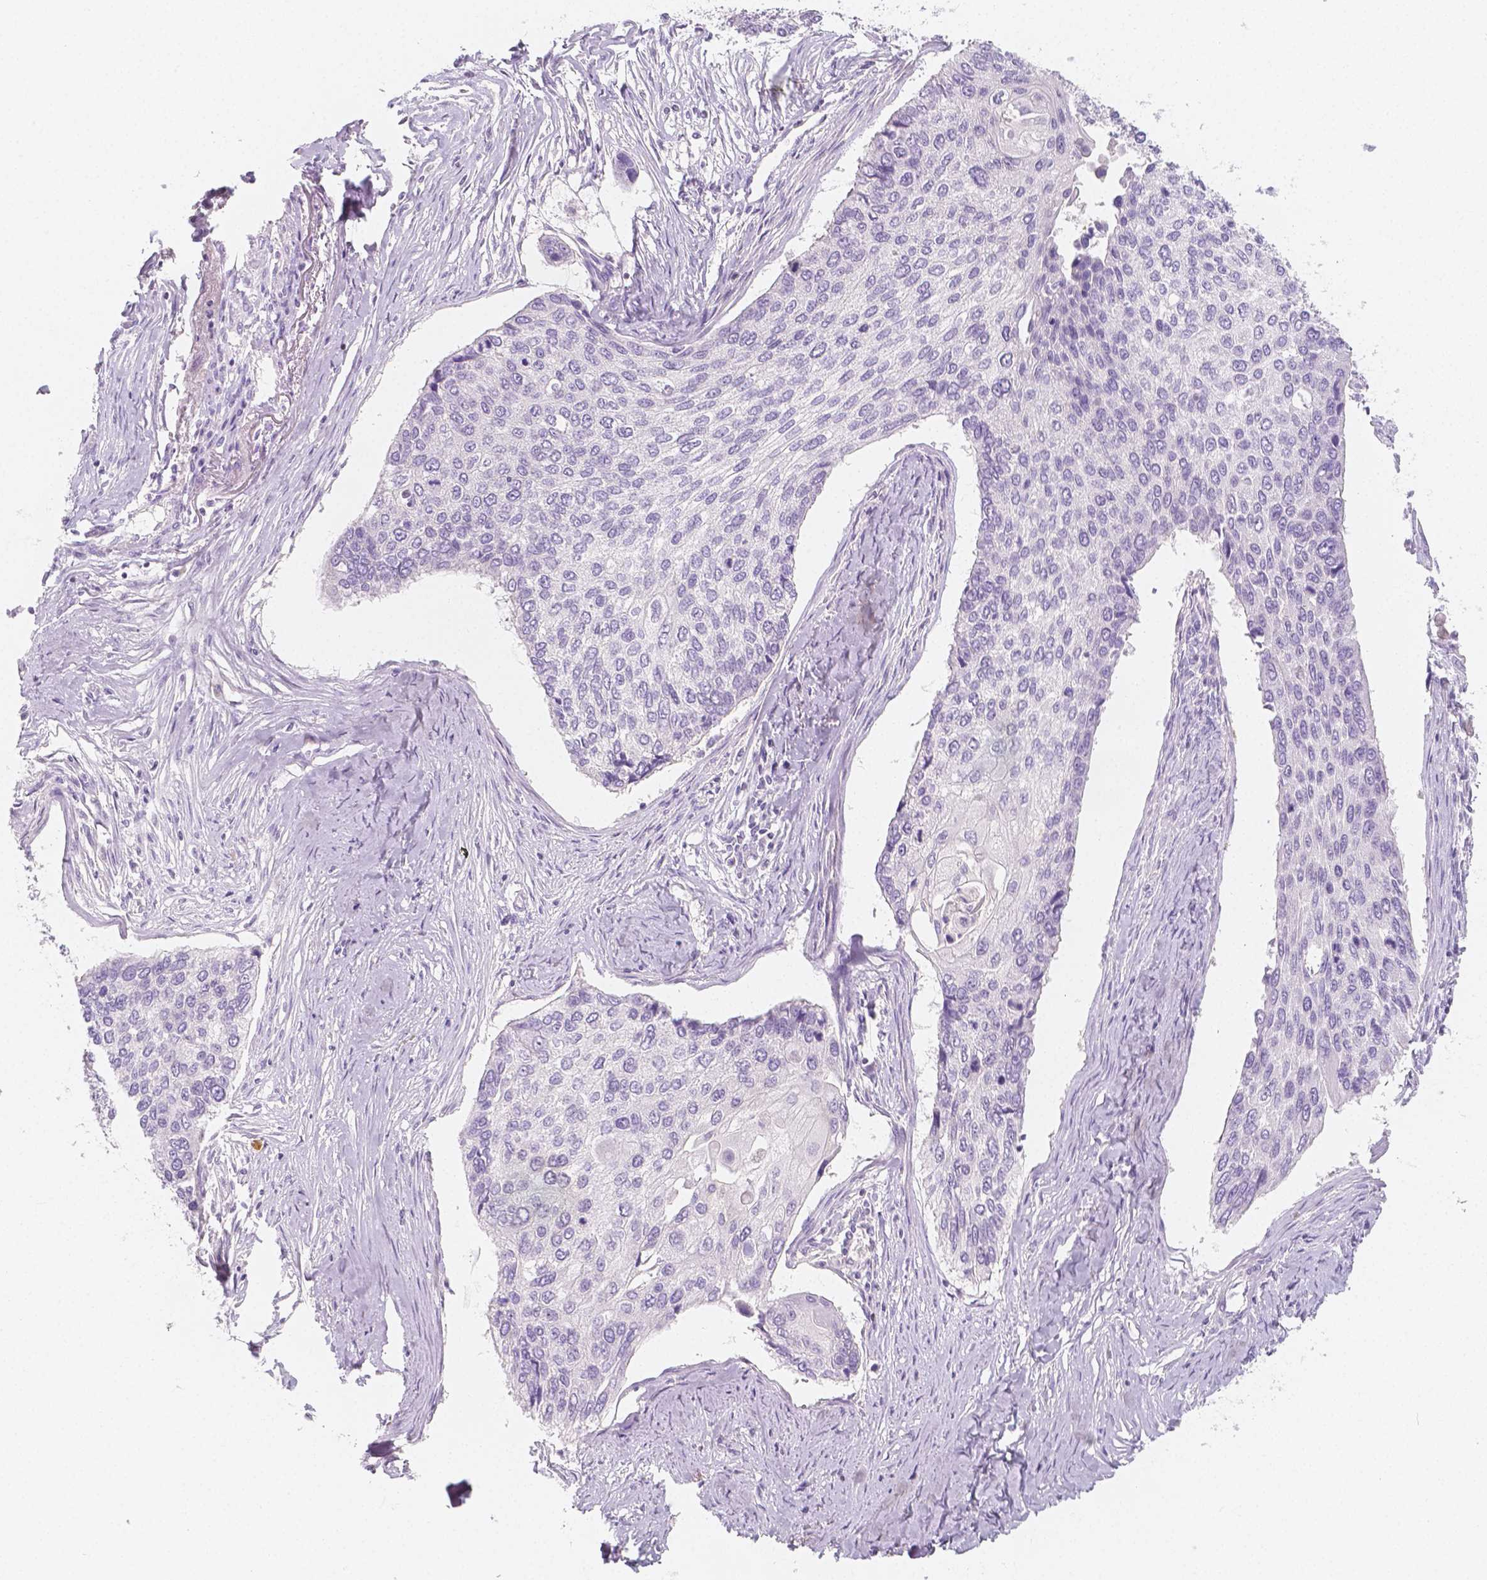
{"staining": {"intensity": "negative", "quantity": "none", "location": "none"}, "tissue": "lung cancer", "cell_type": "Tumor cells", "image_type": "cancer", "snomed": [{"axis": "morphology", "description": "Squamous cell carcinoma, NOS"}, {"axis": "morphology", "description": "Squamous cell carcinoma, metastatic, NOS"}, {"axis": "topography", "description": "Lung"}], "caption": "Immunohistochemistry (IHC) of metastatic squamous cell carcinoma (lung) displays no positivity in tumor cells. (DAB (3,3'-diaminobenzidine) immunohistochemistry, high magnification).", "gene": "BATF", "patient": {"sex": "male", "age": 63}}